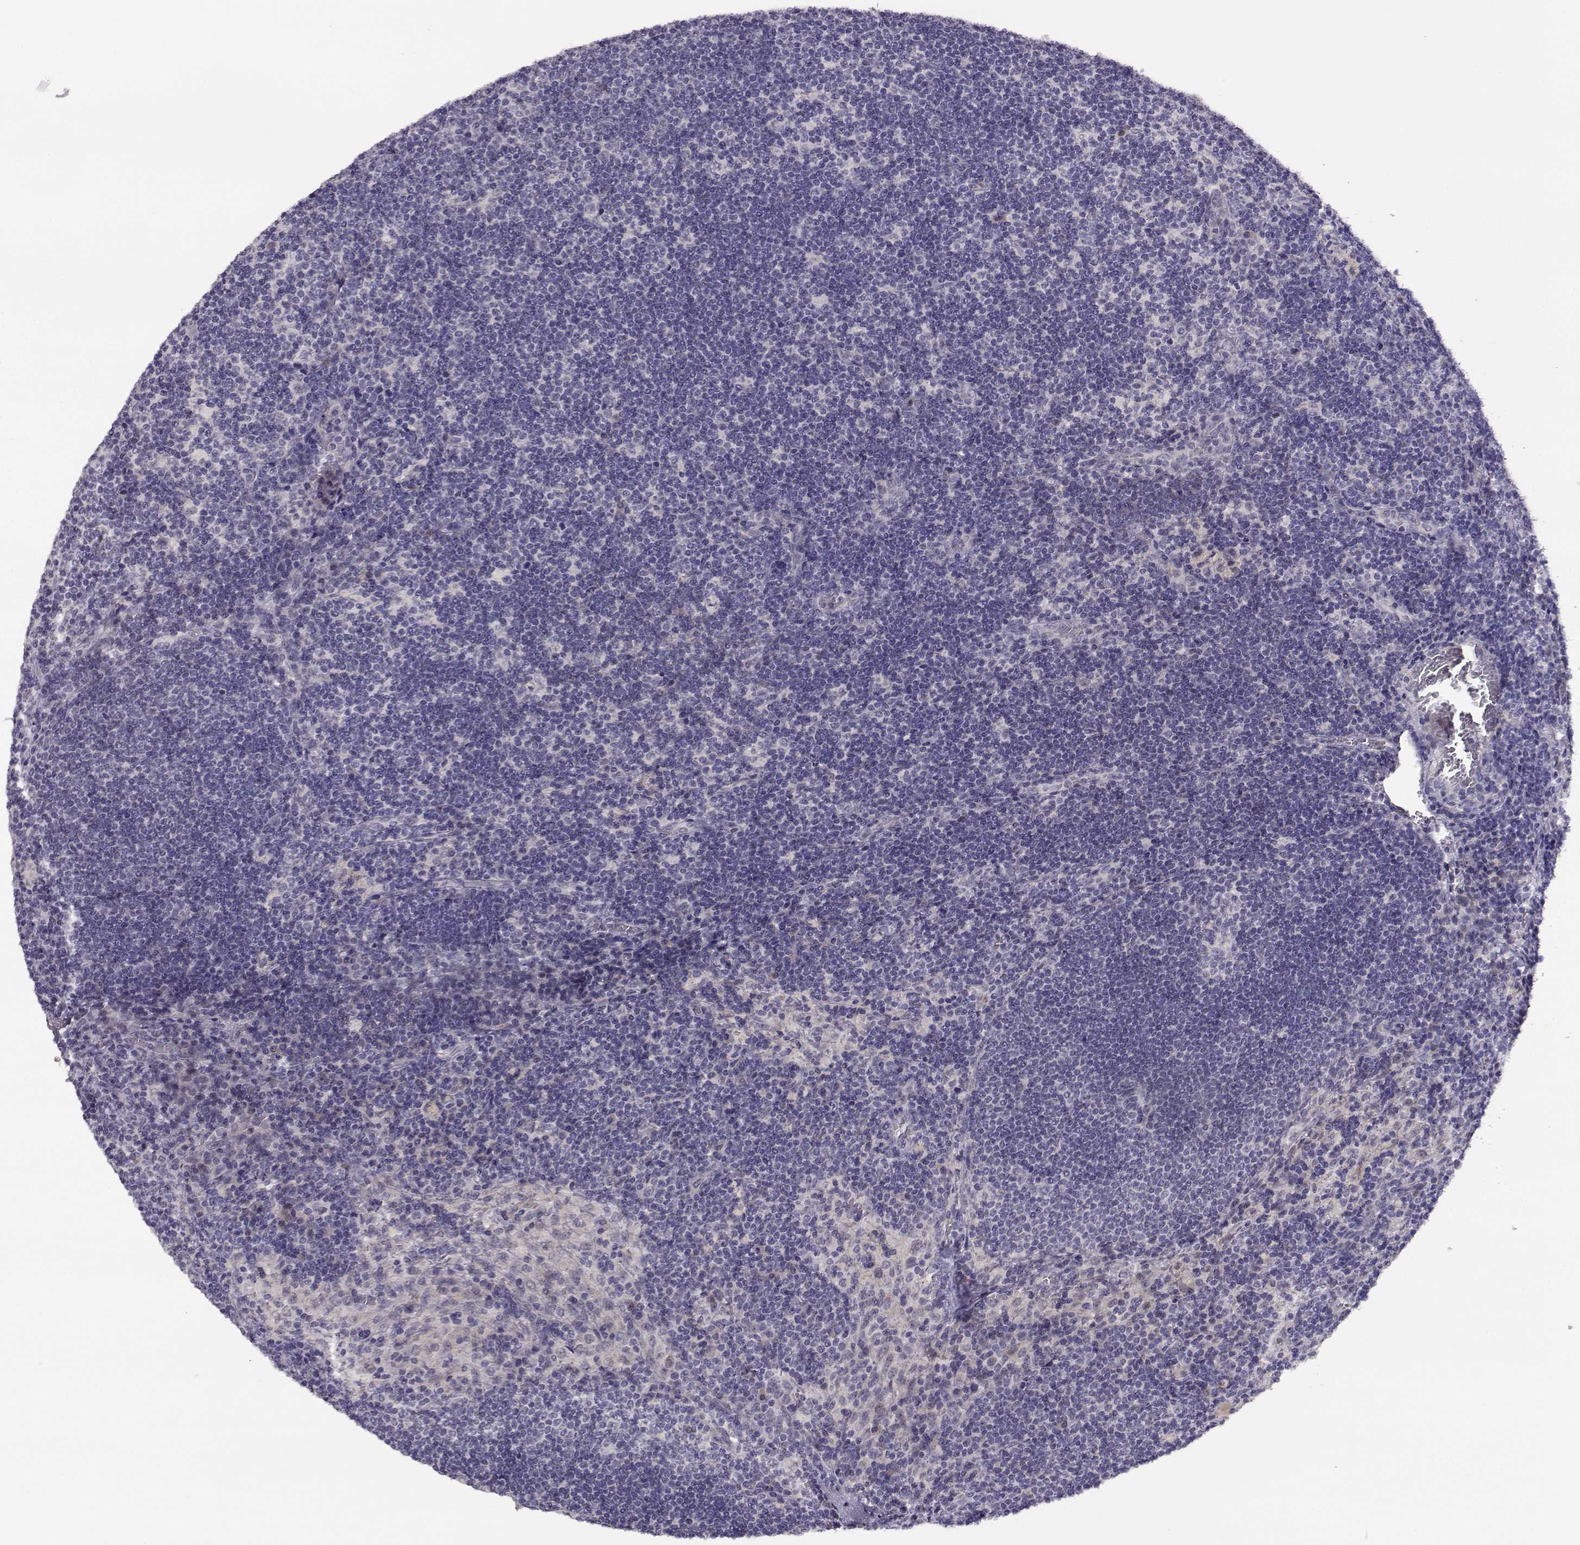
{"staining": {"intensity": "negative", "quantity": "none", "location": "none"}, "tissue": "lymph node", "cell_type": "Germinal center cells", "image_type": "normal", "snomed": [{"axis": "morphology", "description": "Normal tissue, NOS"}, {"axis": "topography", "description": "Lymph node"}], "caption": "Immunohistochemistry of benign lymph node demonstrates no staining in germinal center cells.", "gene": "RHOXF2", "patient": {"sex": "male", "age": 63}}